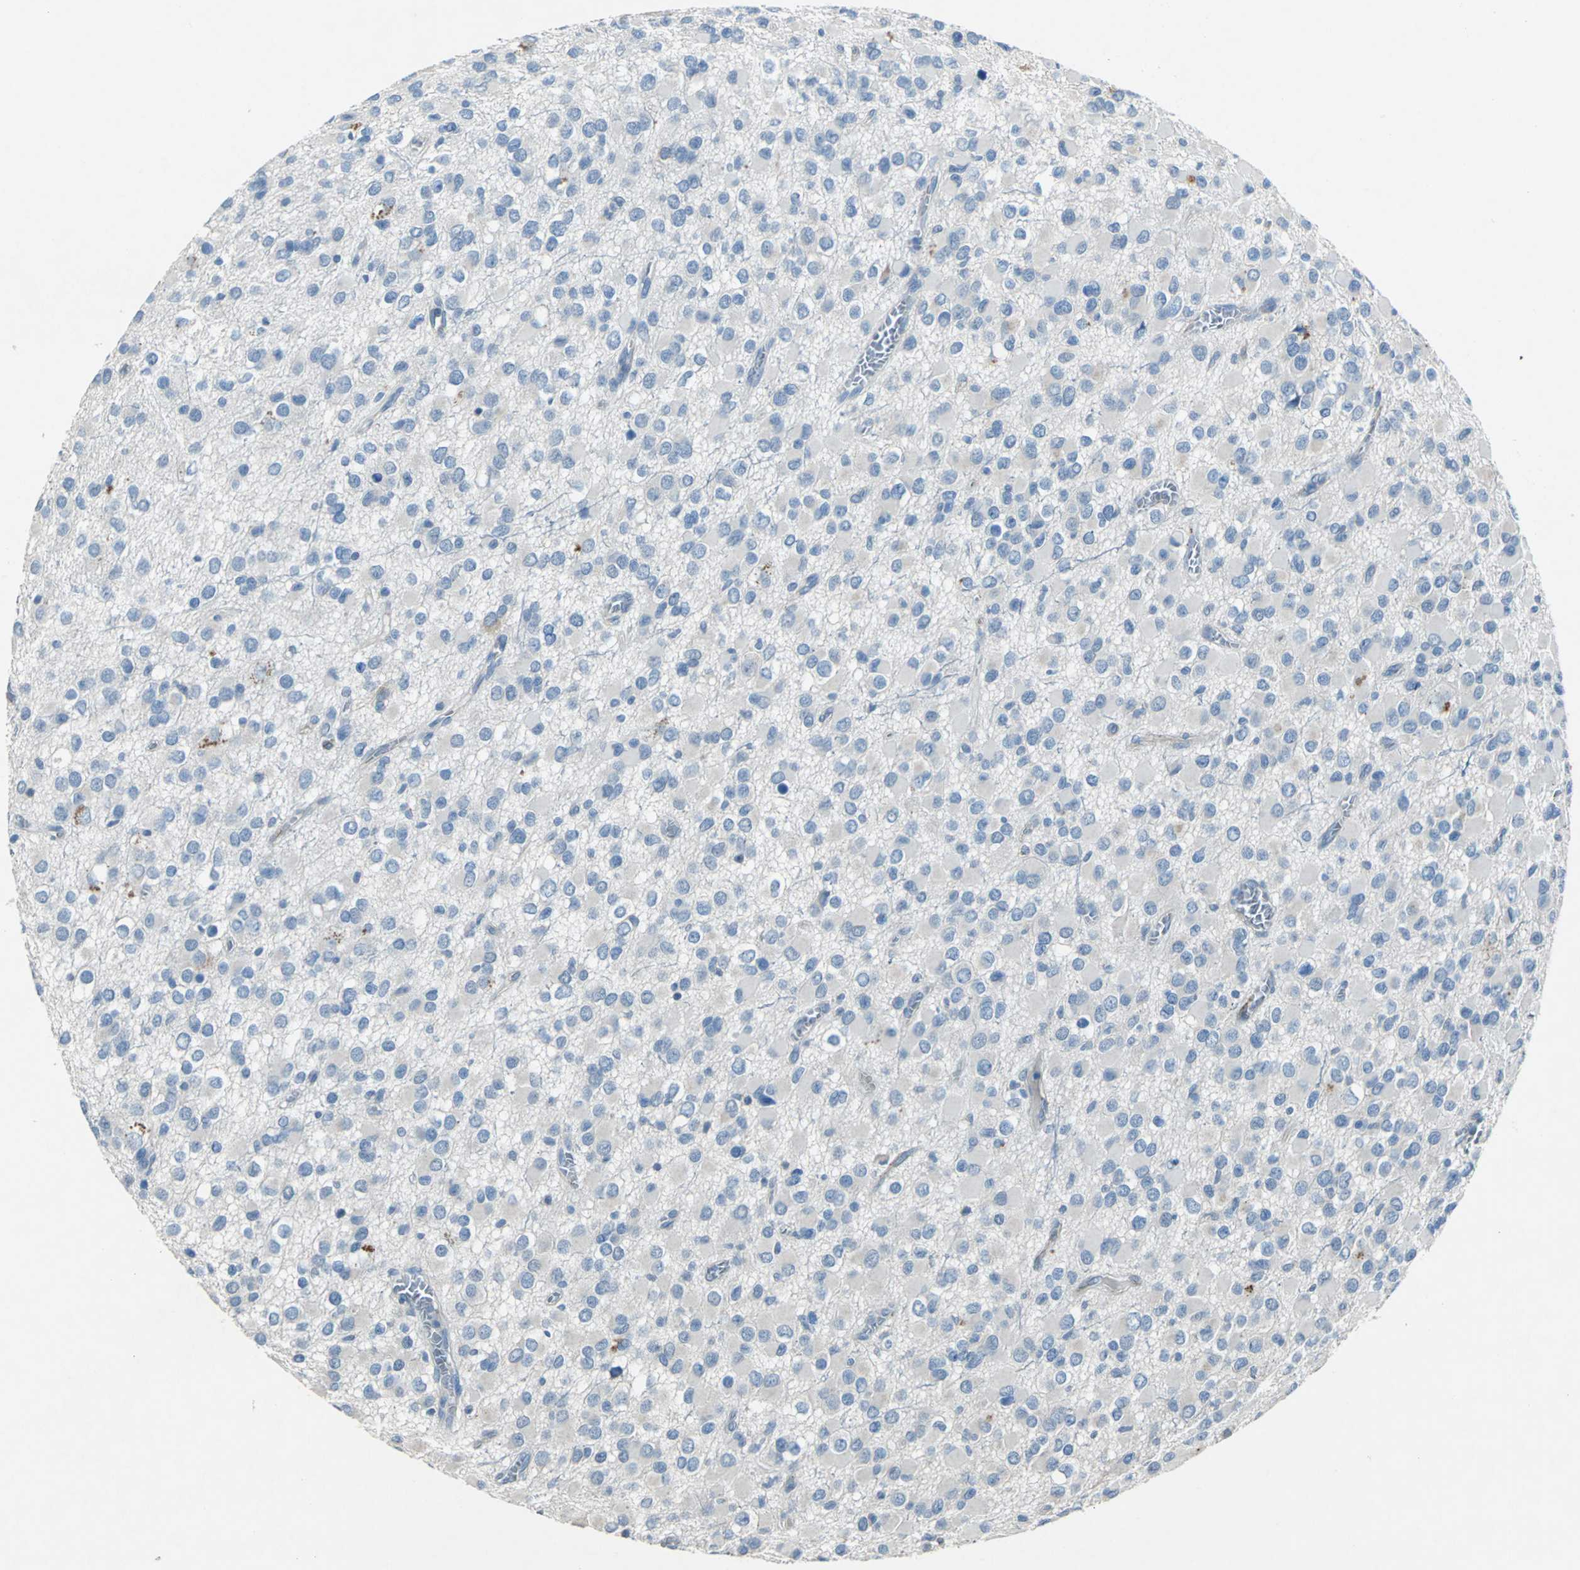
{"staining": {"intensity": "negative", "quantity": "none", "location": "none"}, "tissue": "glioma", "cell_type": "Tumor cells", "image_type": "cancer", "snomed": [{"axis": "morphology", "description": "Glioma, malignant, Low grade"}, {"axis": "topography", "description": "Brain"}], "caption": "Immunohistochemistry (IHC) photomicrograph of glioma stained for a protein (brown), which exhibits no positivity in tumor cells. (Brightfield microscopy of DAB (3,3'-diaminobenzidine) IHC at high magnification).", "gene": "RPS13", "patient": {"sex": "male", "age": 42}}